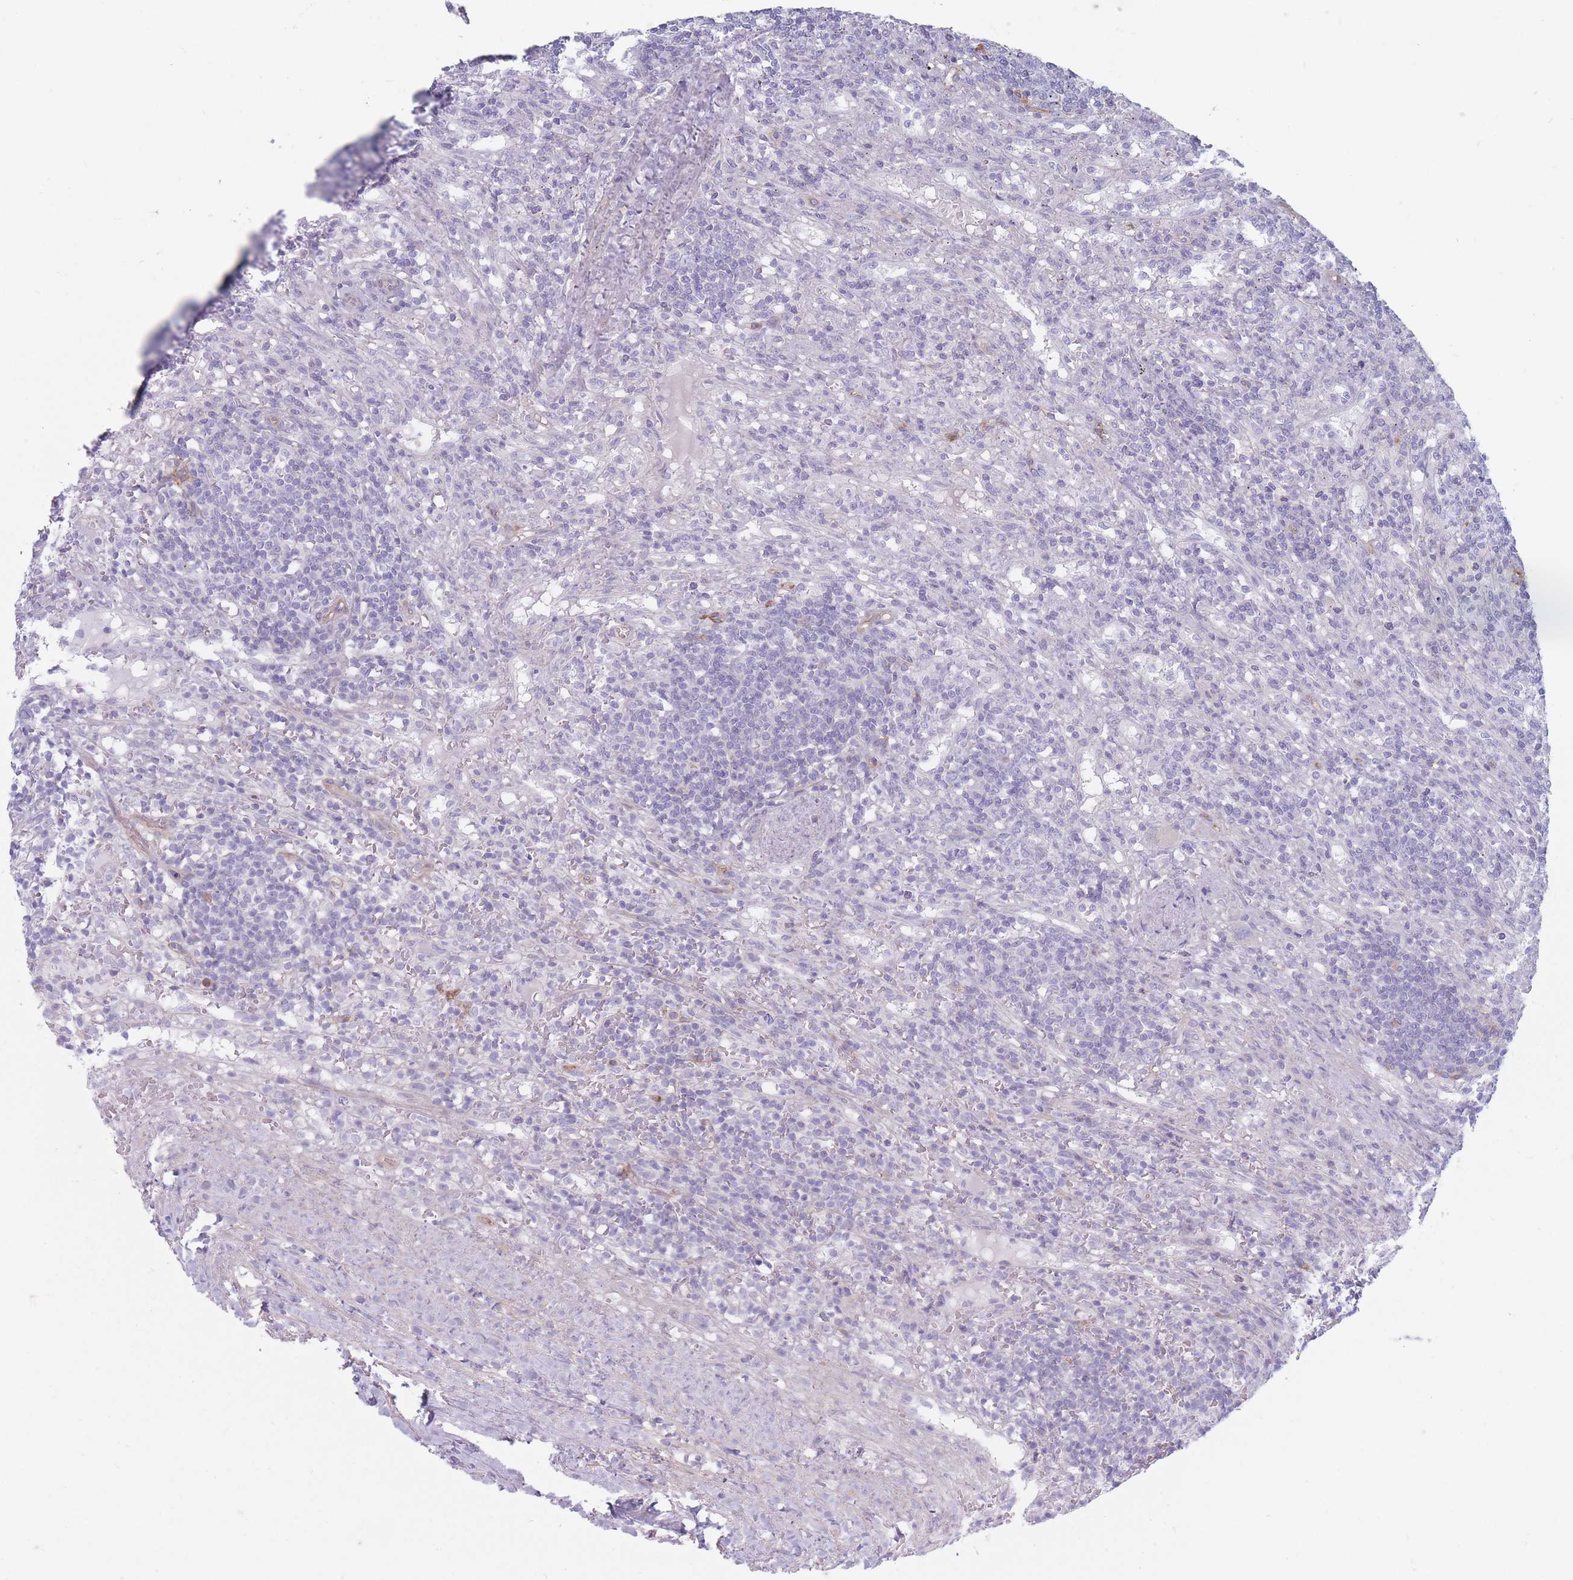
{"staining": {"intensity": "negative", "quantity": "none", "location": "none"}, "tissue": "lymphoma", "cell_type": "Tumor cells", "image_type": "cancer", "snomed": [{"axis": "morphology", "description": "Malignant lymphoma, non-Hodgkin's type, Low grade"}, {"axis": "topography", "description": "Spleen"}], "caption": "High power microscopy histopathology image of an immunohistochemistry image of malignant lymphoma, non-Hodgkin's type (low-grade), revealing no significant staining in tumor cells.", "gene": "PLPP1", "patient": {"sex": "male", "age": 76}}